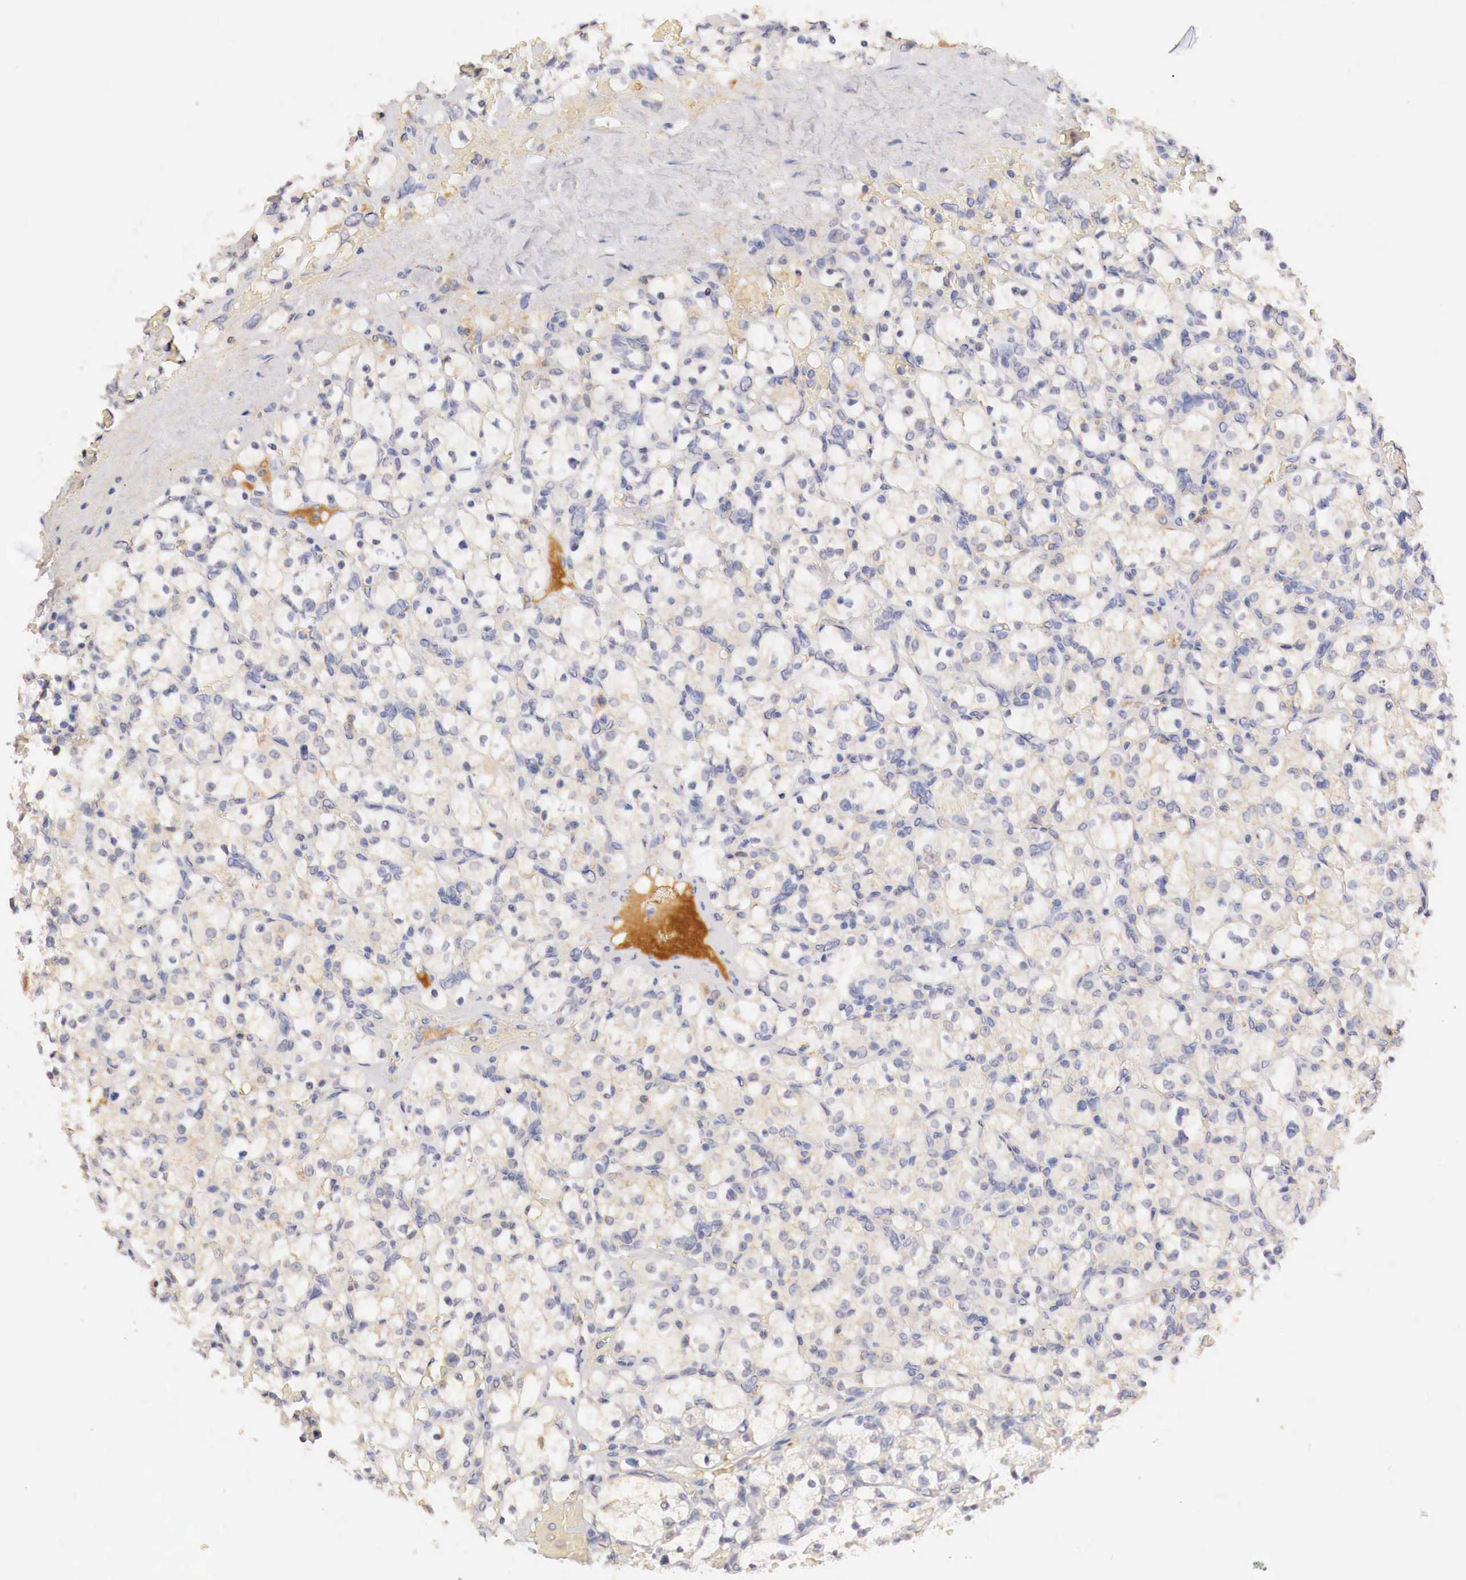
{"staining": {"intensity": "negative", "quantity": "none", "location": "none"}, "tissue": "renal cancer", "cell_type": "Tumor cells", "image_type": "cancer", "snomed": [{"axis": "morphology", "description": "Adenocarcinoma, NOS"}, {"axis": "topography", "description": "Kidney"}], "caption": "Tumor cells are negative for brown protein staining in renal cancer.", "gene": "GATA1", "patient": {"sex": "female", "age": 83}}